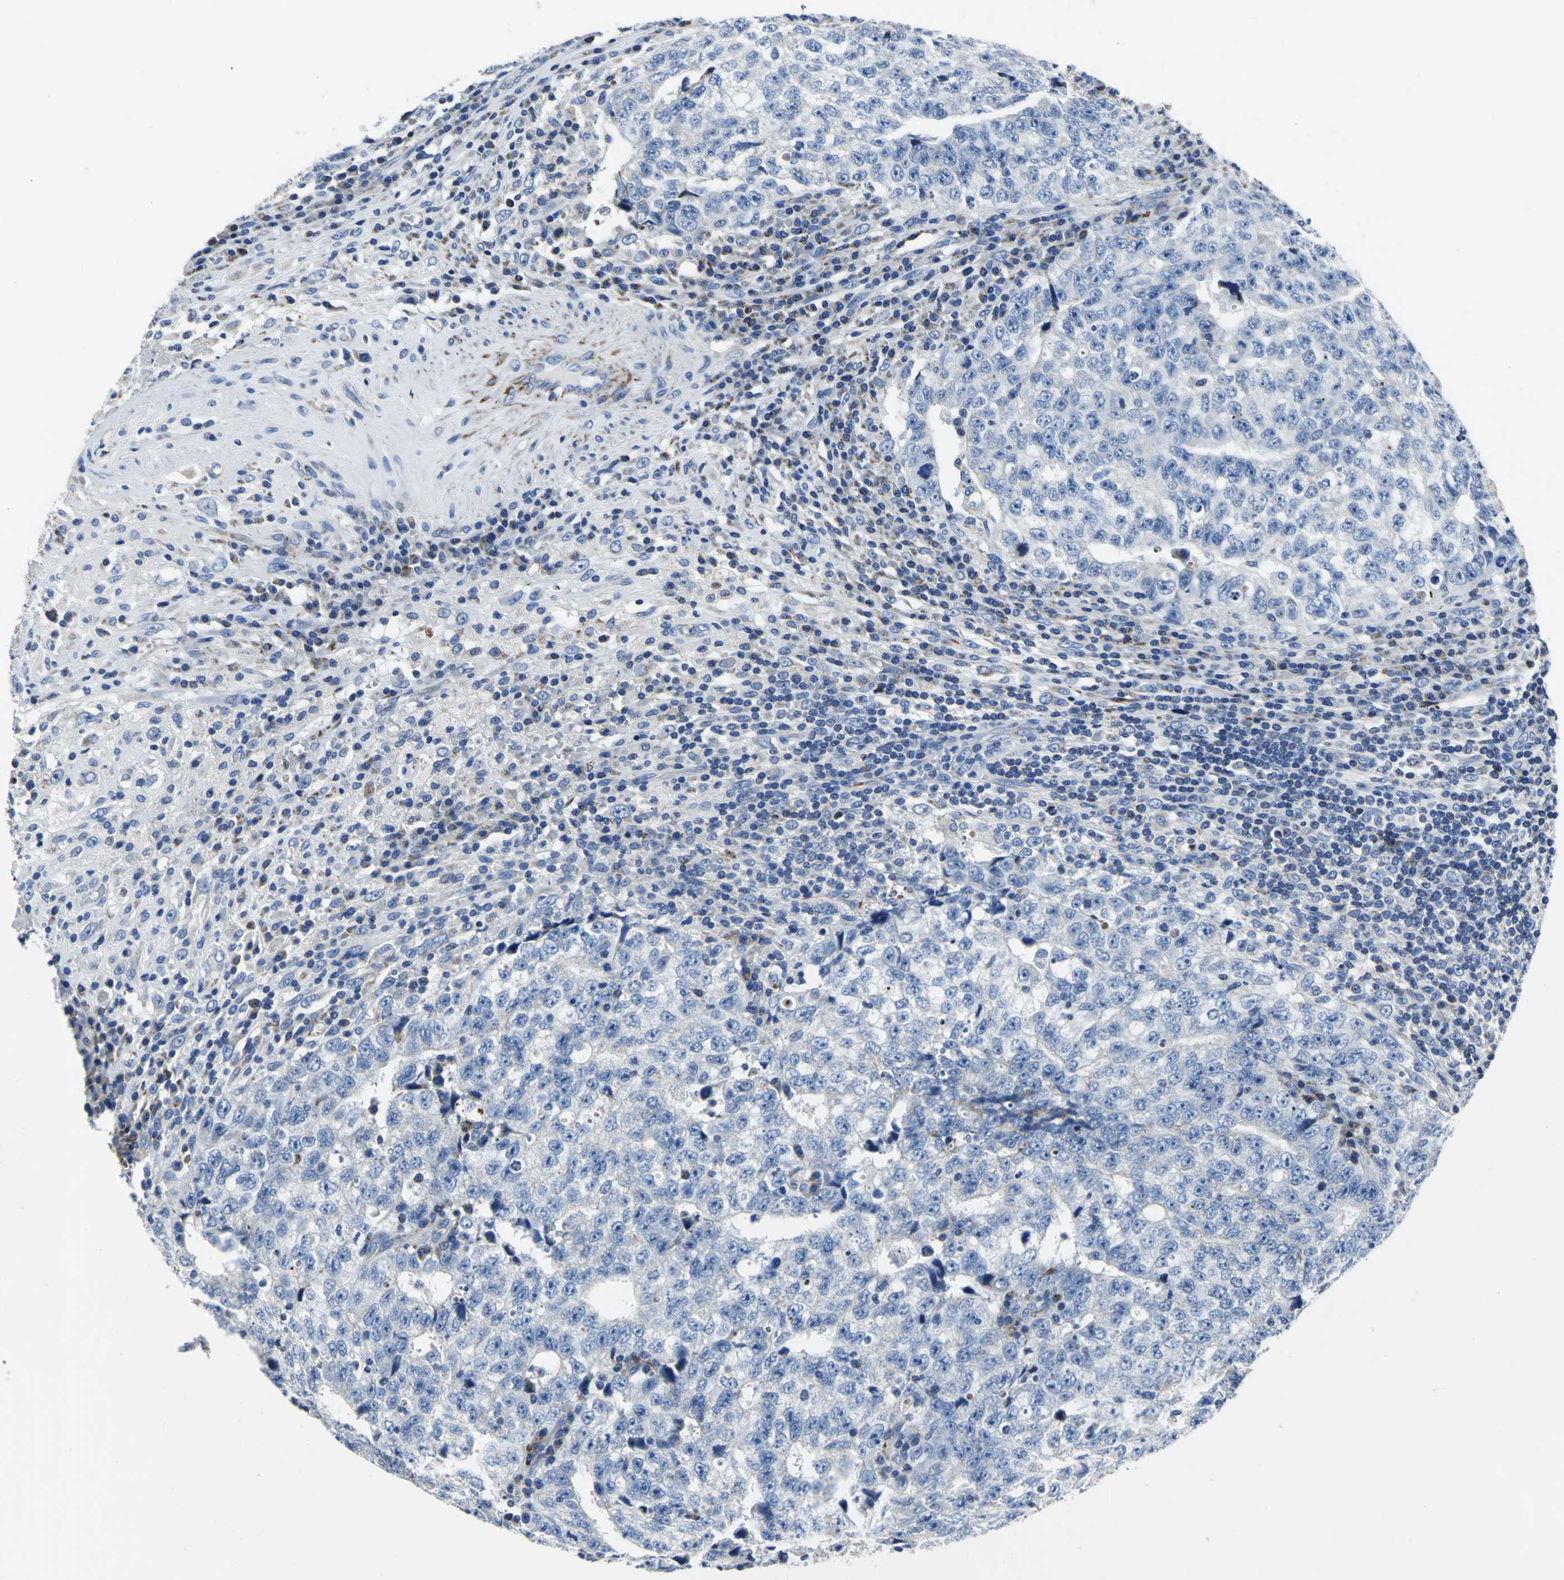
{"staining": {"intensity": "negative", "quantity": "none", "location": "none"}, "tissue": "testis cancer", "cell_type": "Tumor cells", "image_type": "cancer", "snomed": [{"axis": "morphology", "description": "Necrosis, NOS"}, {"axis": "morphology", "description": "Carcinoma, Embryonal, NOS"}, {"axis": "topography", "description": "Testis"}], "caption": "Embryonal carcinoma (testis) was stained to show a protein in brown. There is no significant positivity in tumor cells.", "gene": "IFI6", "patient": {"sex": "male", "age": 19}}